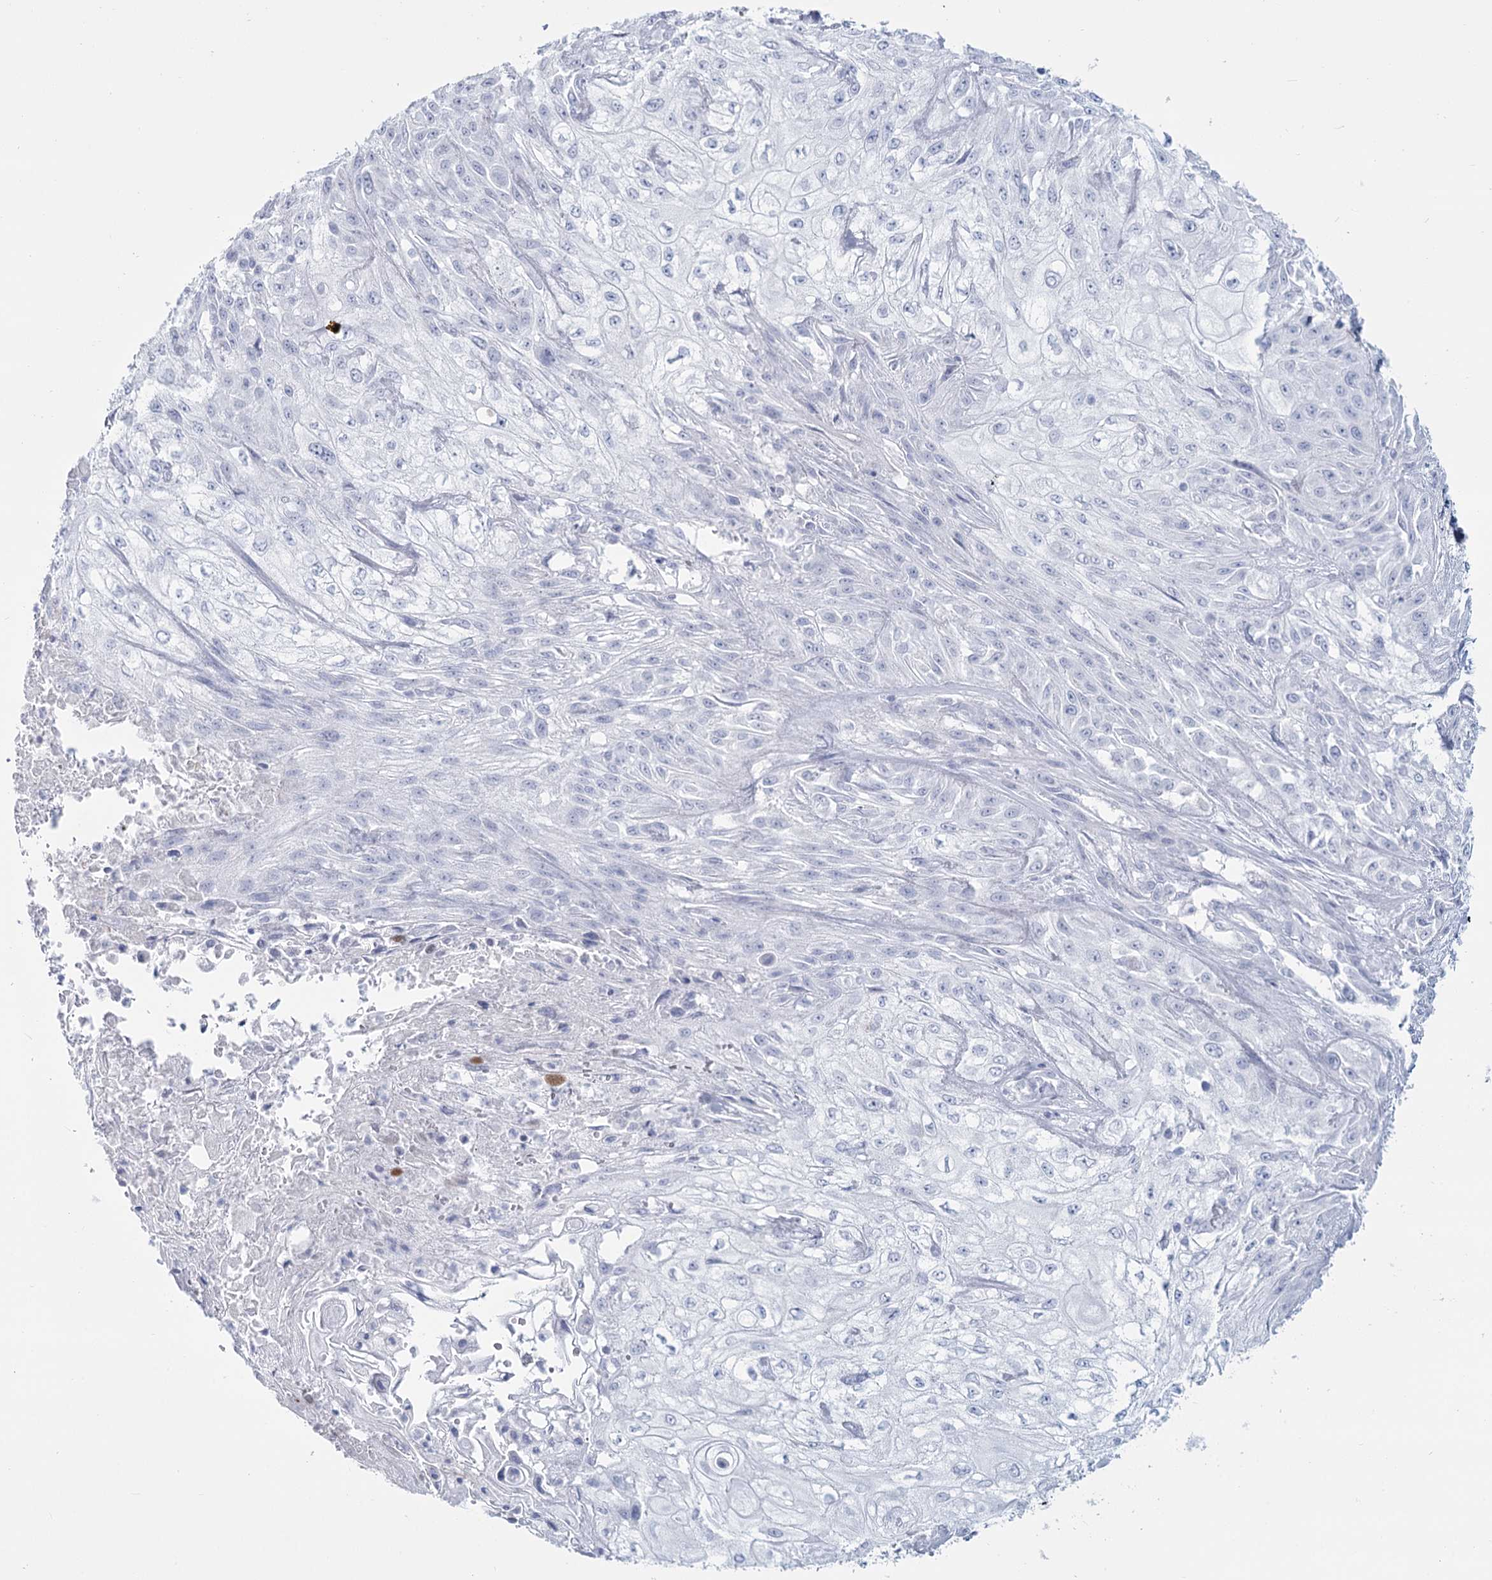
{"staining": {"intensity": "negative", "quantity": "none", "location": "none"}, "tissue": "skin cancer", "cell_type": "Tumor cells", "image_type": "cancer", "snomed": [{"axis": "morphology", "description": "Squamous cell carcinoma, NOS"}, {"axis": "morphology", "description": "Squamous cell carcinoma, metastatic, NOS"}, {"axis": "topography", "description": "Skin"}, {"axis": "topography", "description": "Lymph node"}], "caption": "This is a micrograph of immunohistochemistry (IHC) staining of skin cancer (squamous cell carcinoma), which shows no expression in tumor cells.", "gene": "SLC6A19", "patient": {"sex": "male", "age": 75}}